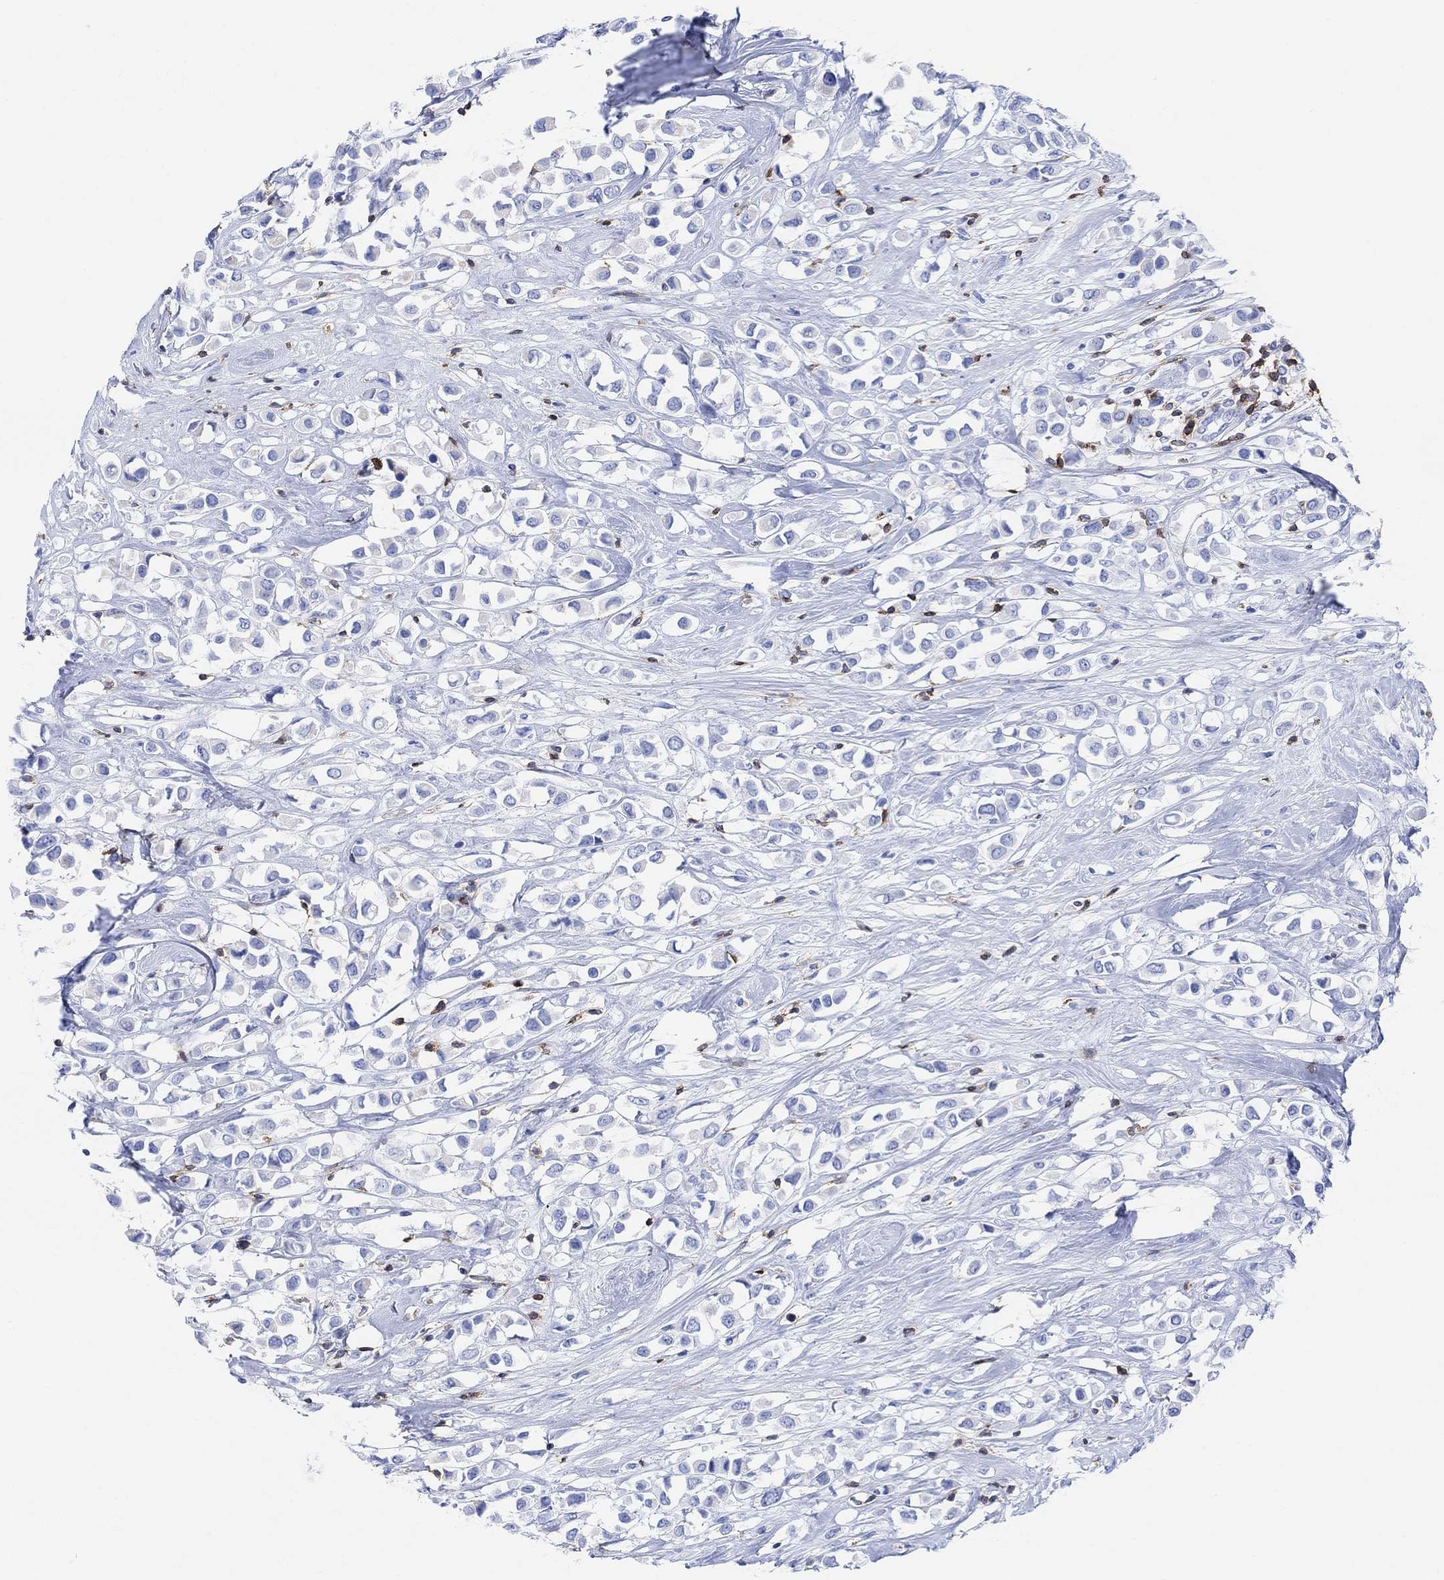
{"staining": {"intensity": "negative", "quantity": "none", "location": "none"}, "tissue": "breast cancer", "cell_type": "Tumor cells", "image_type": "cancer", "snomed": [{"axis": "morphology", "description": "Duct carcinoma"}, {"axis": "topography", "description": "Breast"}], "caption": "Immunohistochemistry (IHC) of invasive ductal carcinoma (breast) exhibits no positivity in tumor cells. (DAB IHC with hematoxylin counter stain).", "gene": "GPR65", "patient": {"sex": "female", "age": 61}}